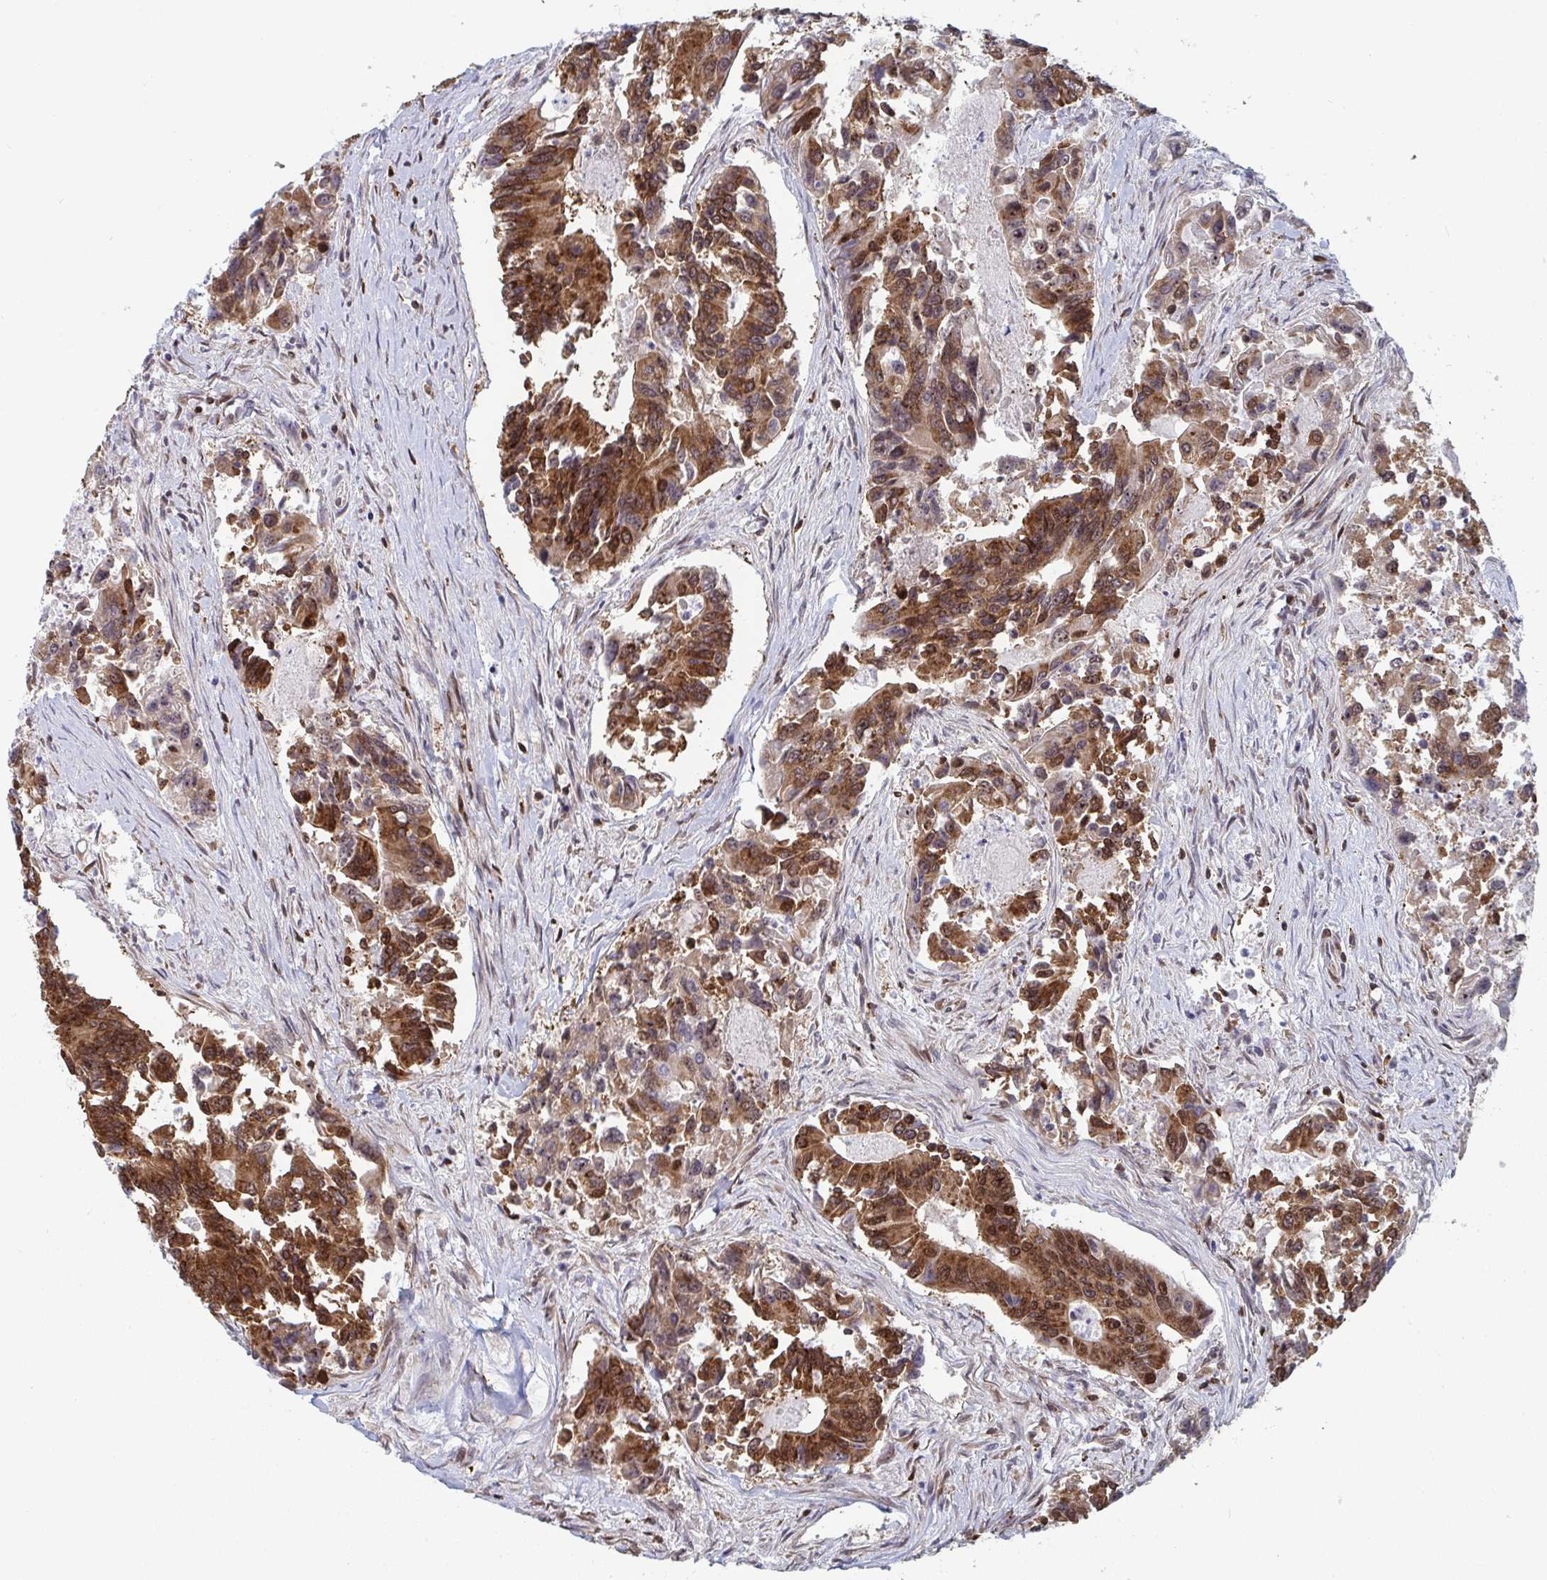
{"staining": {"intensity": "strong", "quantity": ">75%", "location": "cytoplasmic/membranous,nuclear"}, "tissue": "colorectal cancer", "cell_type": "Tumor cells", "image_type": "cancer", "snomed": [{"axis": "morphology", "description": "Adenocarcinoma, NOS"}, {"axis": "topography", "description": "Colon"}], "caption": "Colorectal cancer stained with immunohistochemistry (IHC) exhibits strong cytoplasmic/membranous and nuclear staining in about >75% of tumor cells. (Stains: DAB in brown, nuclei in blue, Microscopy: brightfield microscopy at high magnification).", "gene": "GAR1", "patient": {"sex": "female", "age": 67}}